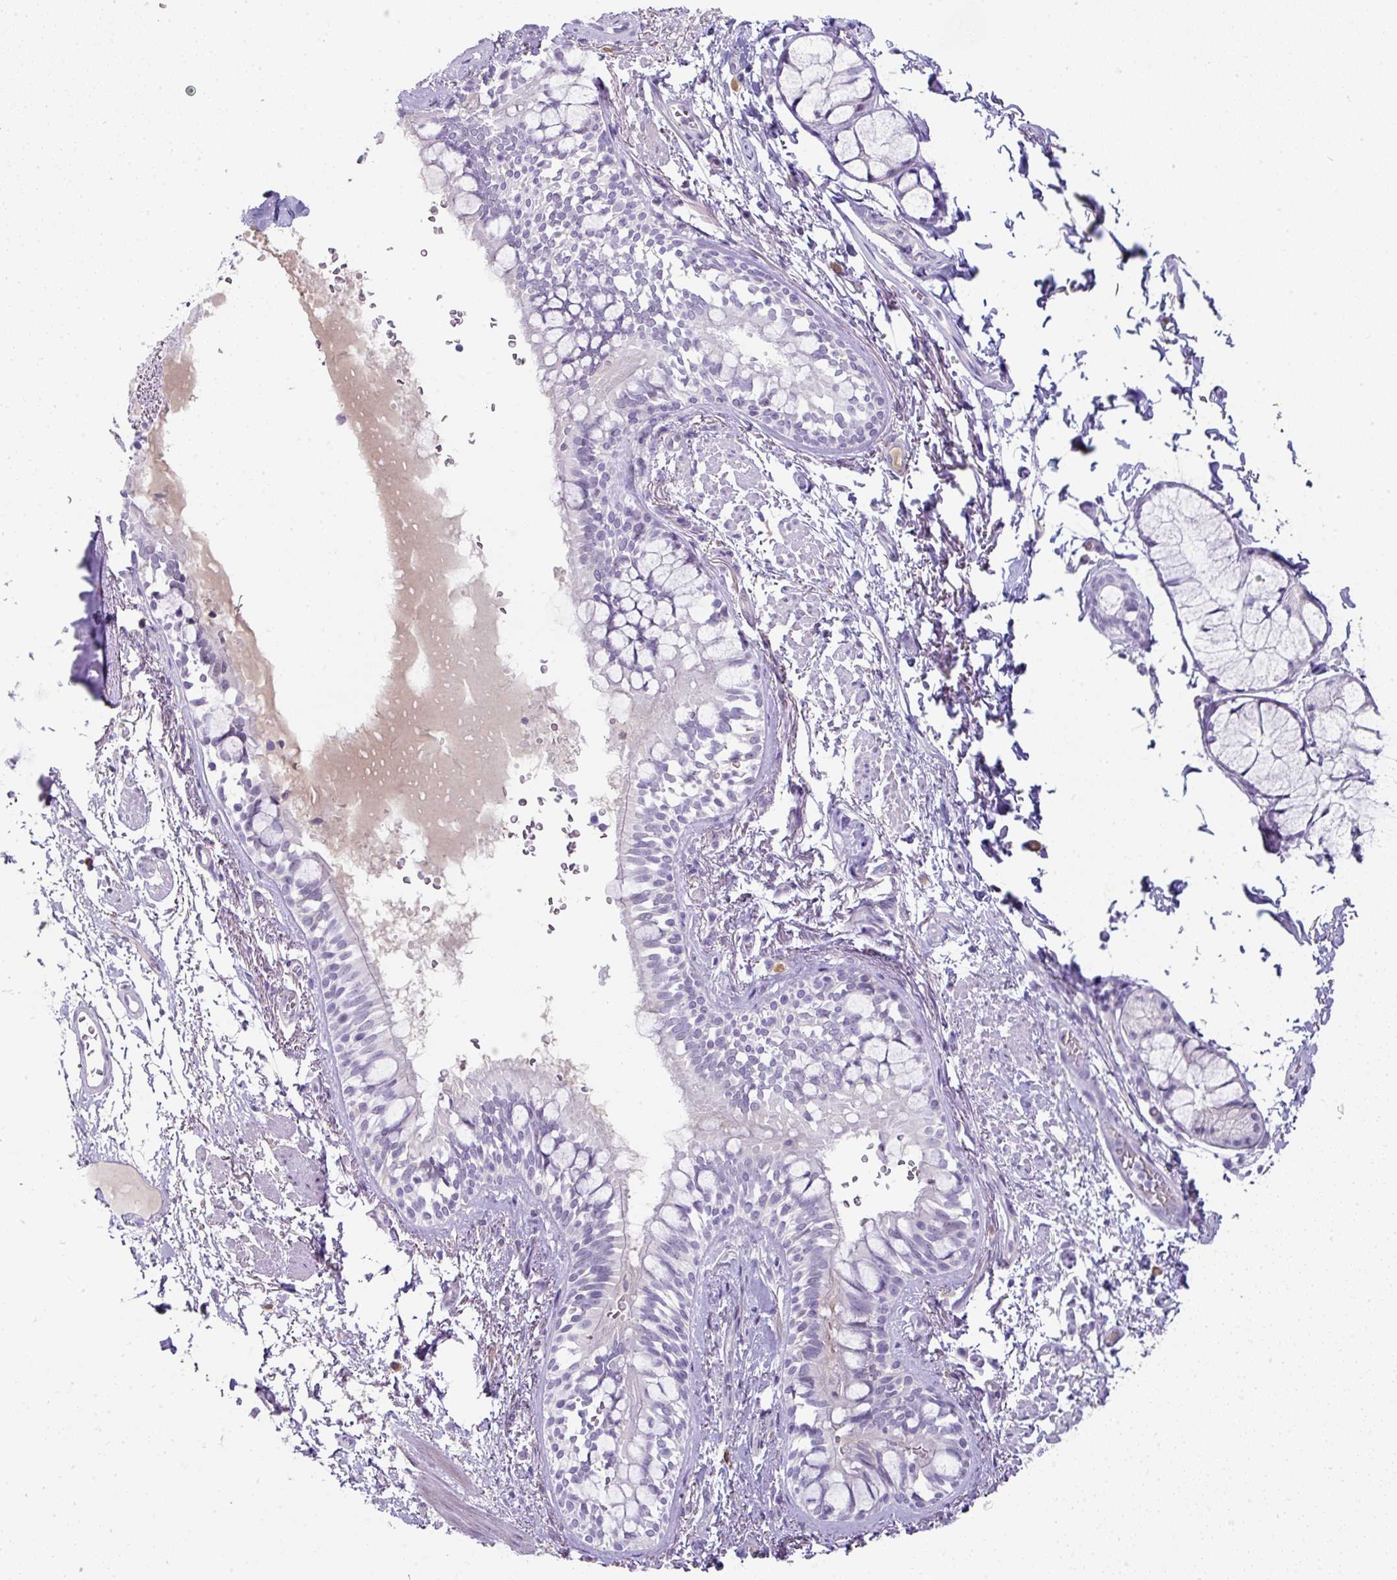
{"staining": {"intensity": "negative", "quantity": "none", "location": "none"}, "tissue": "bronchus", "cell_type": "Respiratory epithelial cells", "image_type": "normal", "snomed": [{"axis": "morphology", "description": "Normal tissue, NOS"}, {"axis": "topography", "description": "Bronchus"}], "caption": "Protein analysis of unremarkable bronchus demonstrates no significant staining in respiratory epithelial cells.", "gene": "OR52N1", "patient": {"sex": "male", "age": 70}}